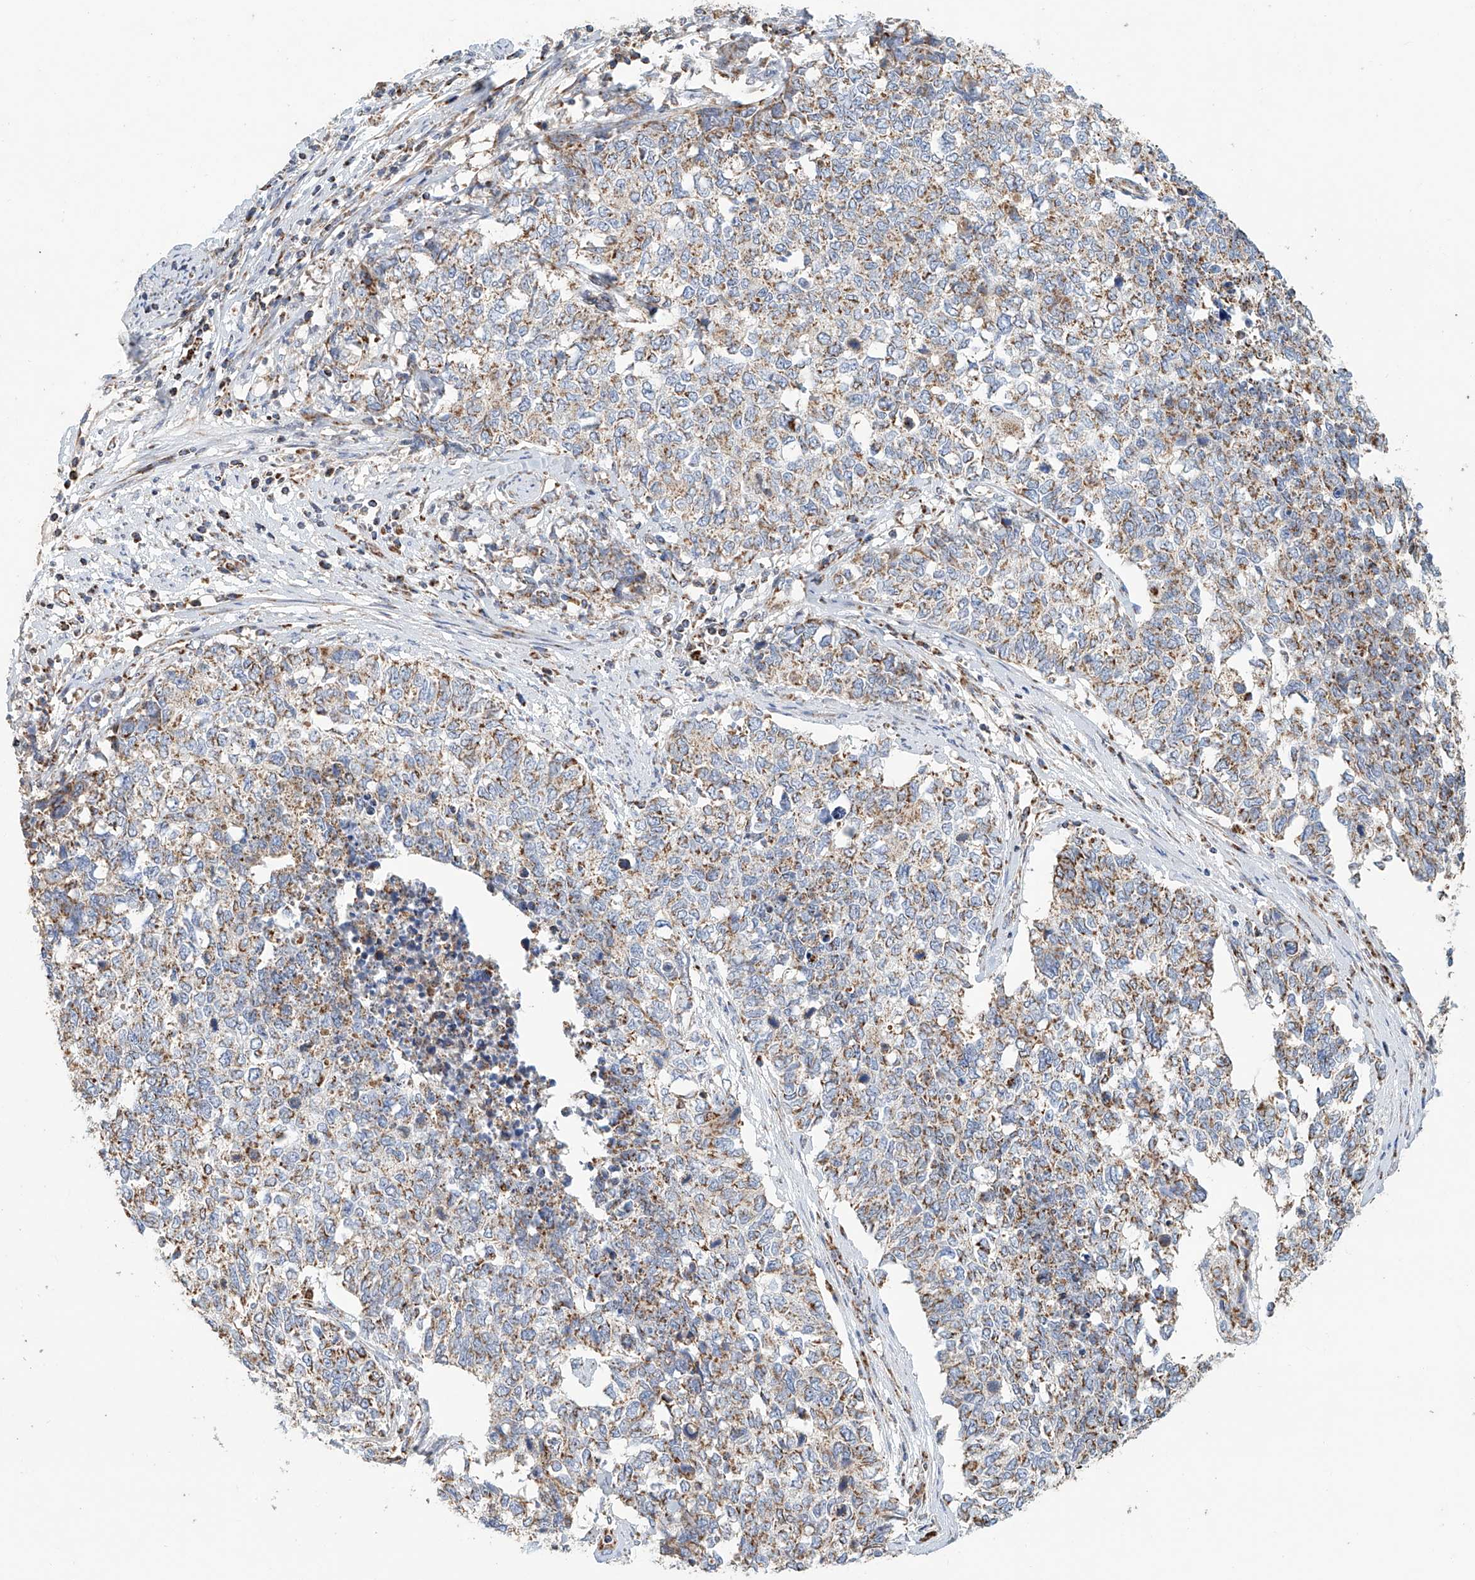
{"staining": {"intensity": "moderate", "quantity": ">75%", "location": "cytoplasmic/membranous"}, "tissue": "cervical cancer", "cell_type": "Tumor cells", "image_type": "cancer", "snomed": [{"axis": "morphology", "description": "Squamous cell carcinoma, NOS"}, {"axis": "topography", "description": "Cervix"}], "caption": "Immunohistochemical staining of squamous cell carcinoma (cervical) displays medium levels of moderate cytoplasmic/membranous positivity in approximately >75% of tumor cells.", "gene": "MCL1", "patient": {"sex": "female", "age": 63}}